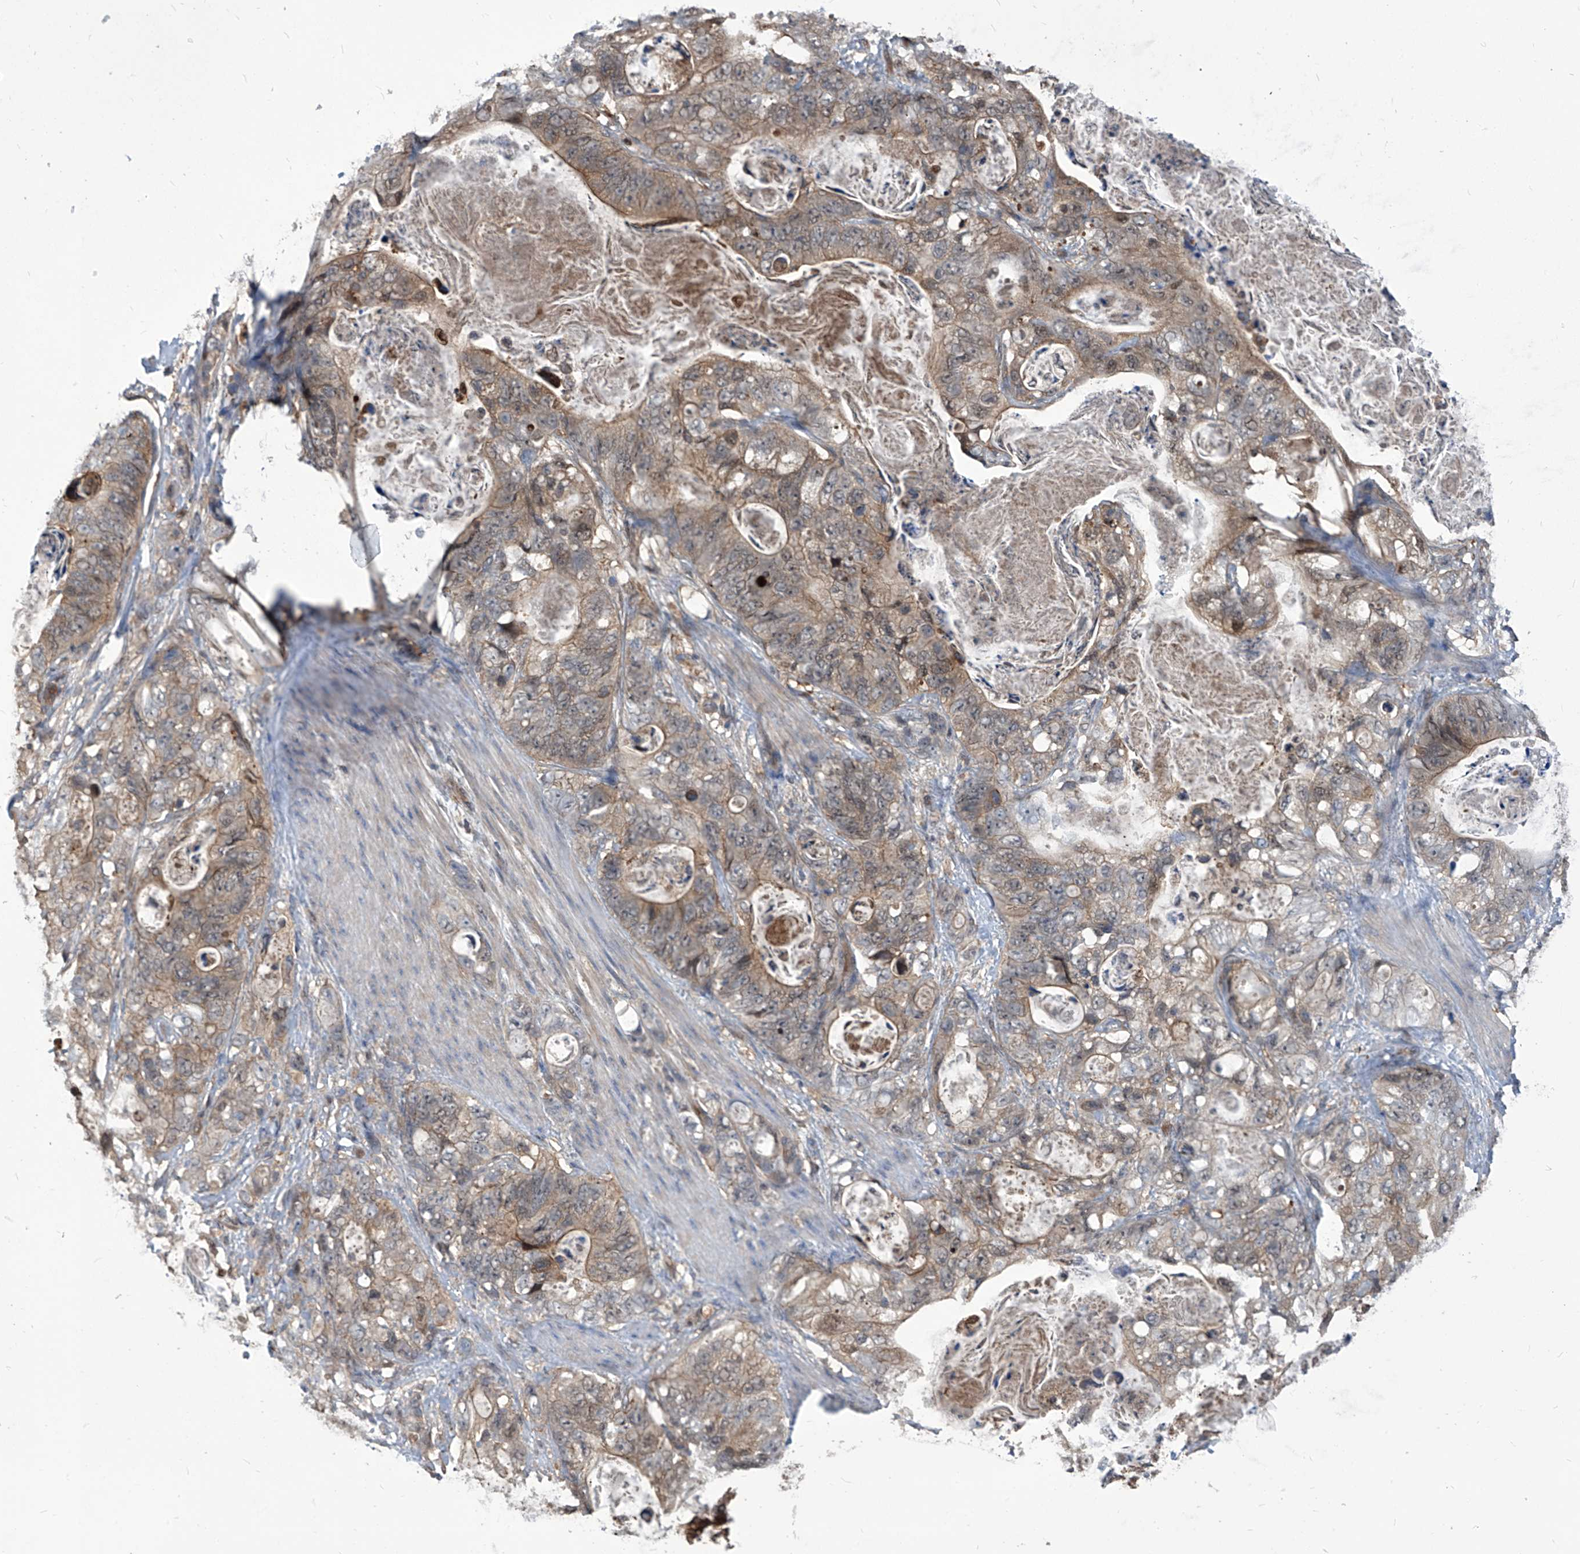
{"staining": {"intensity": "weak", "quantity": "25%-75%", "location": "cytoplasmic/membranous"}, "tissue": "stomach cancer", "cell_type": "Tumor cells", "image_type": "cancer", "snomed": [{"axis": "morphology", "description": "Normal tissue, NOS"}, {"axis": "morphology", "description": "Adenocarcinoma, NOS"}, {"axis": "topography", "description": "Stomach"}], "caption": "A high-resolution histopathology image shows immunohistochemistry (IHC) staining of stomach cancer (adenocarcinoma), which displays weak cytoplasmic/membranous positivity in approximately 25%-75% of tumor cells.", "gene": "PSMB1", "patient": {"sex": "female", "age": 89}}